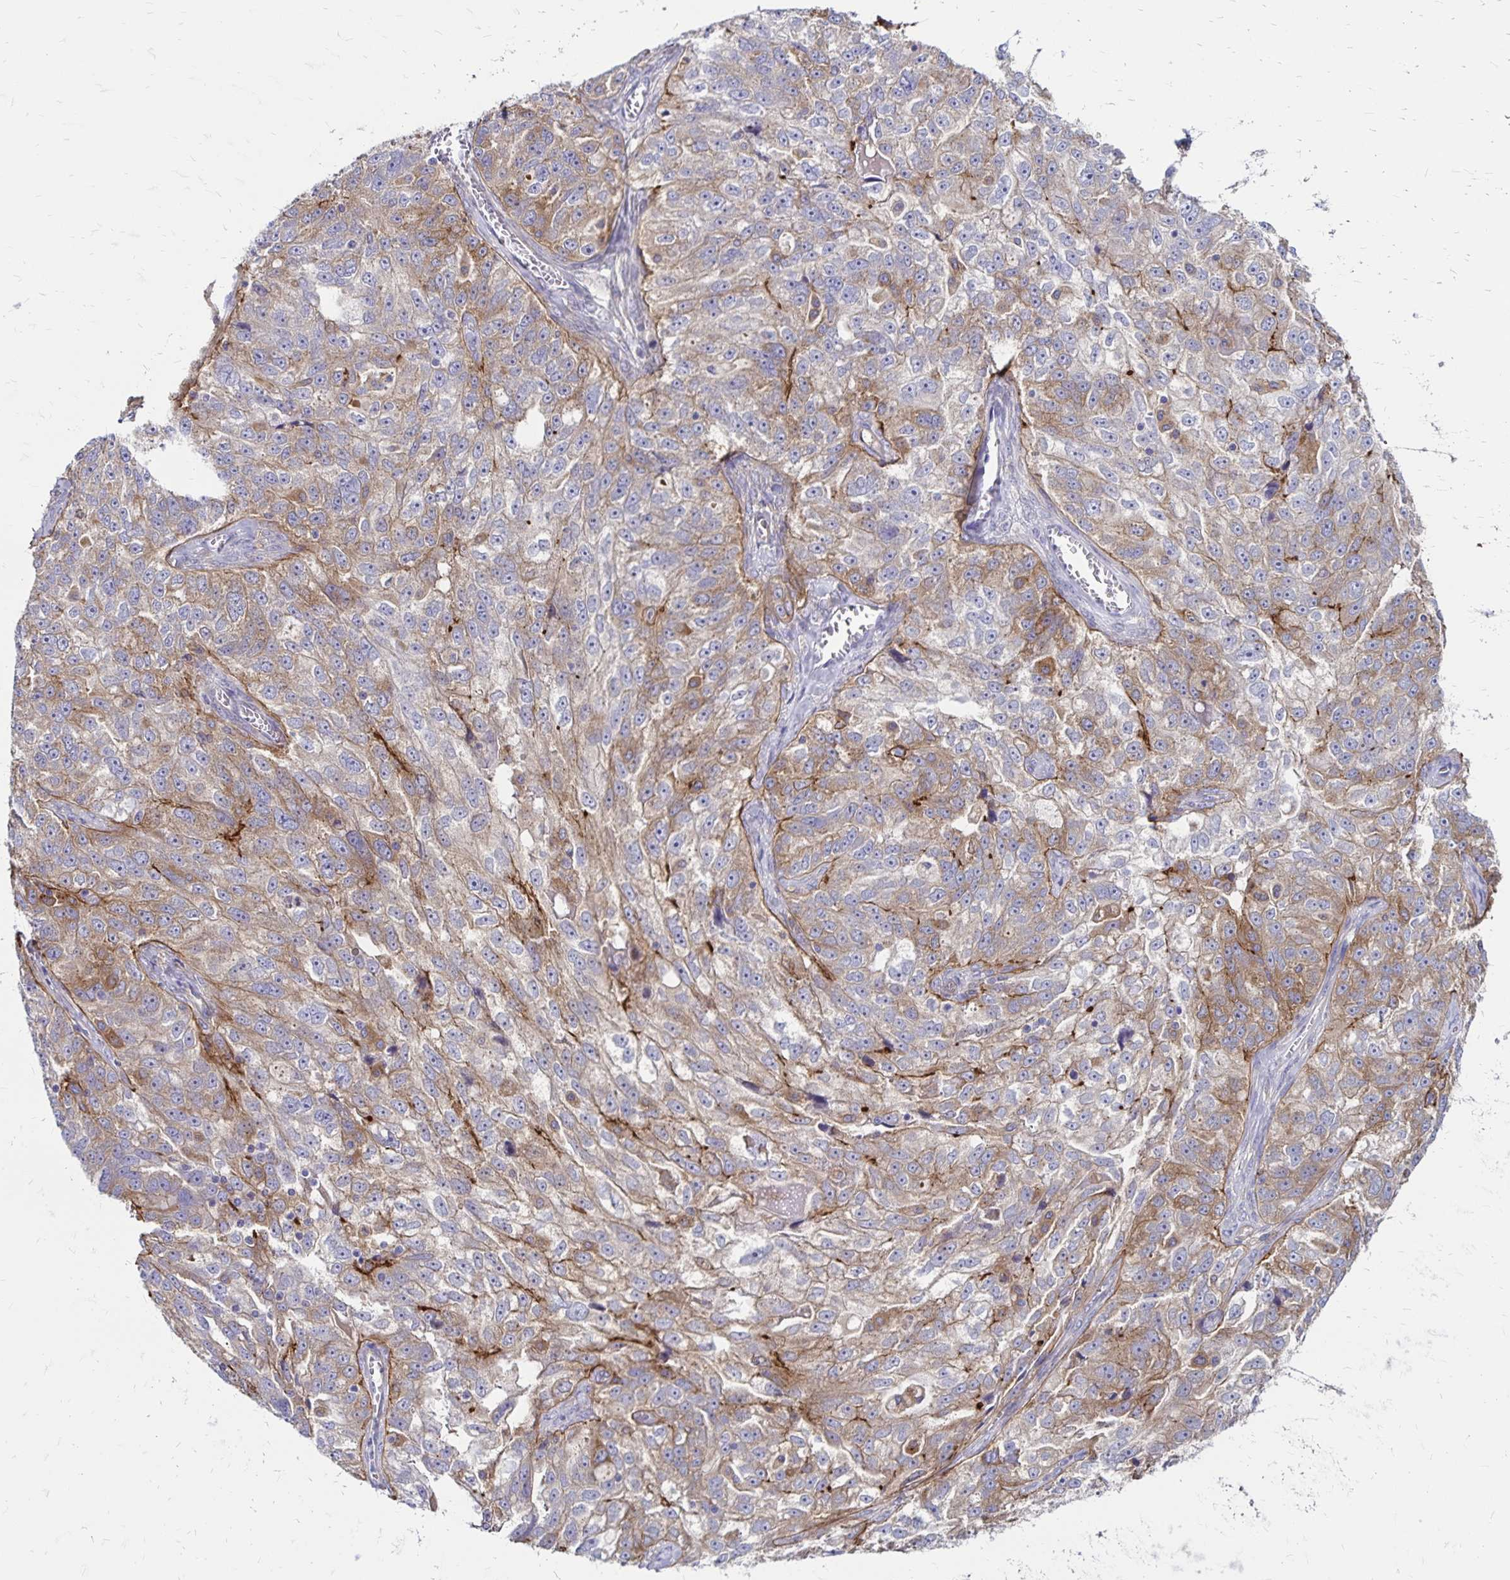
{"staining": {"intensity": "weak", "quantity": ">75%", "location": "cytoplasmic/membranous"}, "tissue": "ovarian cancer", "cell_type": "Tumor cells", "image_type": "cancer", "snomed": [{"axis": "morphology", "description": "Cystadenocarcinoma, serous, NOS"}, {"axis": "topography", "description": "Ovary"}], "caption": "A brown stain shows weak cytoplasmic/membranous staining of a protein in ovarian cancer (serous cystadenocarcinoma) tumor cells.", "gene": "TNS3", "patient": {"sex": "female", "age": 51}}